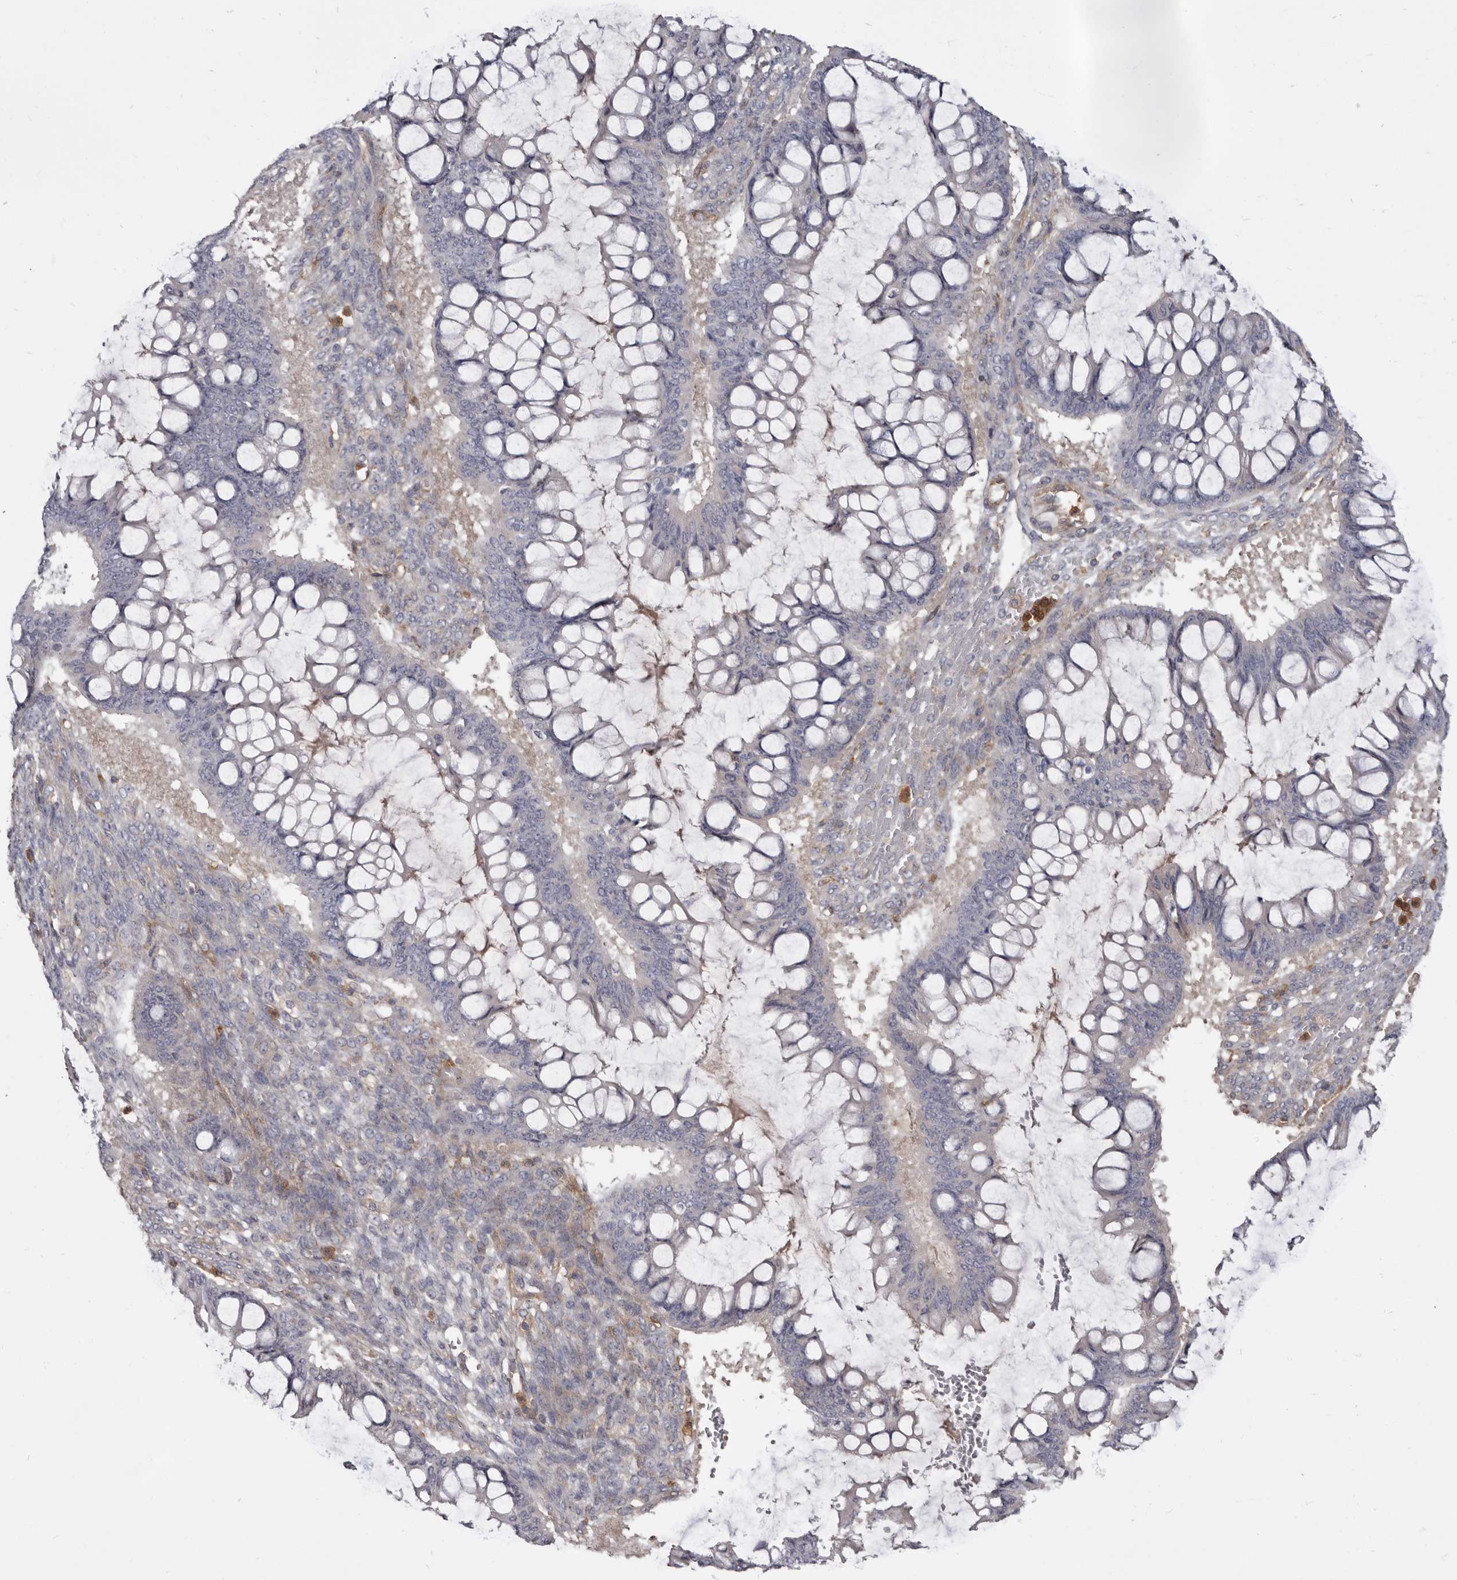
{"staining": {"intensity": "negative", "quantity": "none", "location": "none"}, "tissue": "ovarian cancer", "cell_type": "Tumor cells", "image_type": "cancer", "snomed": [{"axis": "morphology", "description": "Cystadenocarcinoma, mucinous, NOS"}, {"axis": "topography", "description": "Ovary"}], "caption": "This is a histopathology image of immunohistochemistry staining of ovarian cancer (mucinous cystadenocarcinoma), which shows no positivity in tumor cells.", "gene": "CBL", "patient": {"sex": "female", "age": 73}}